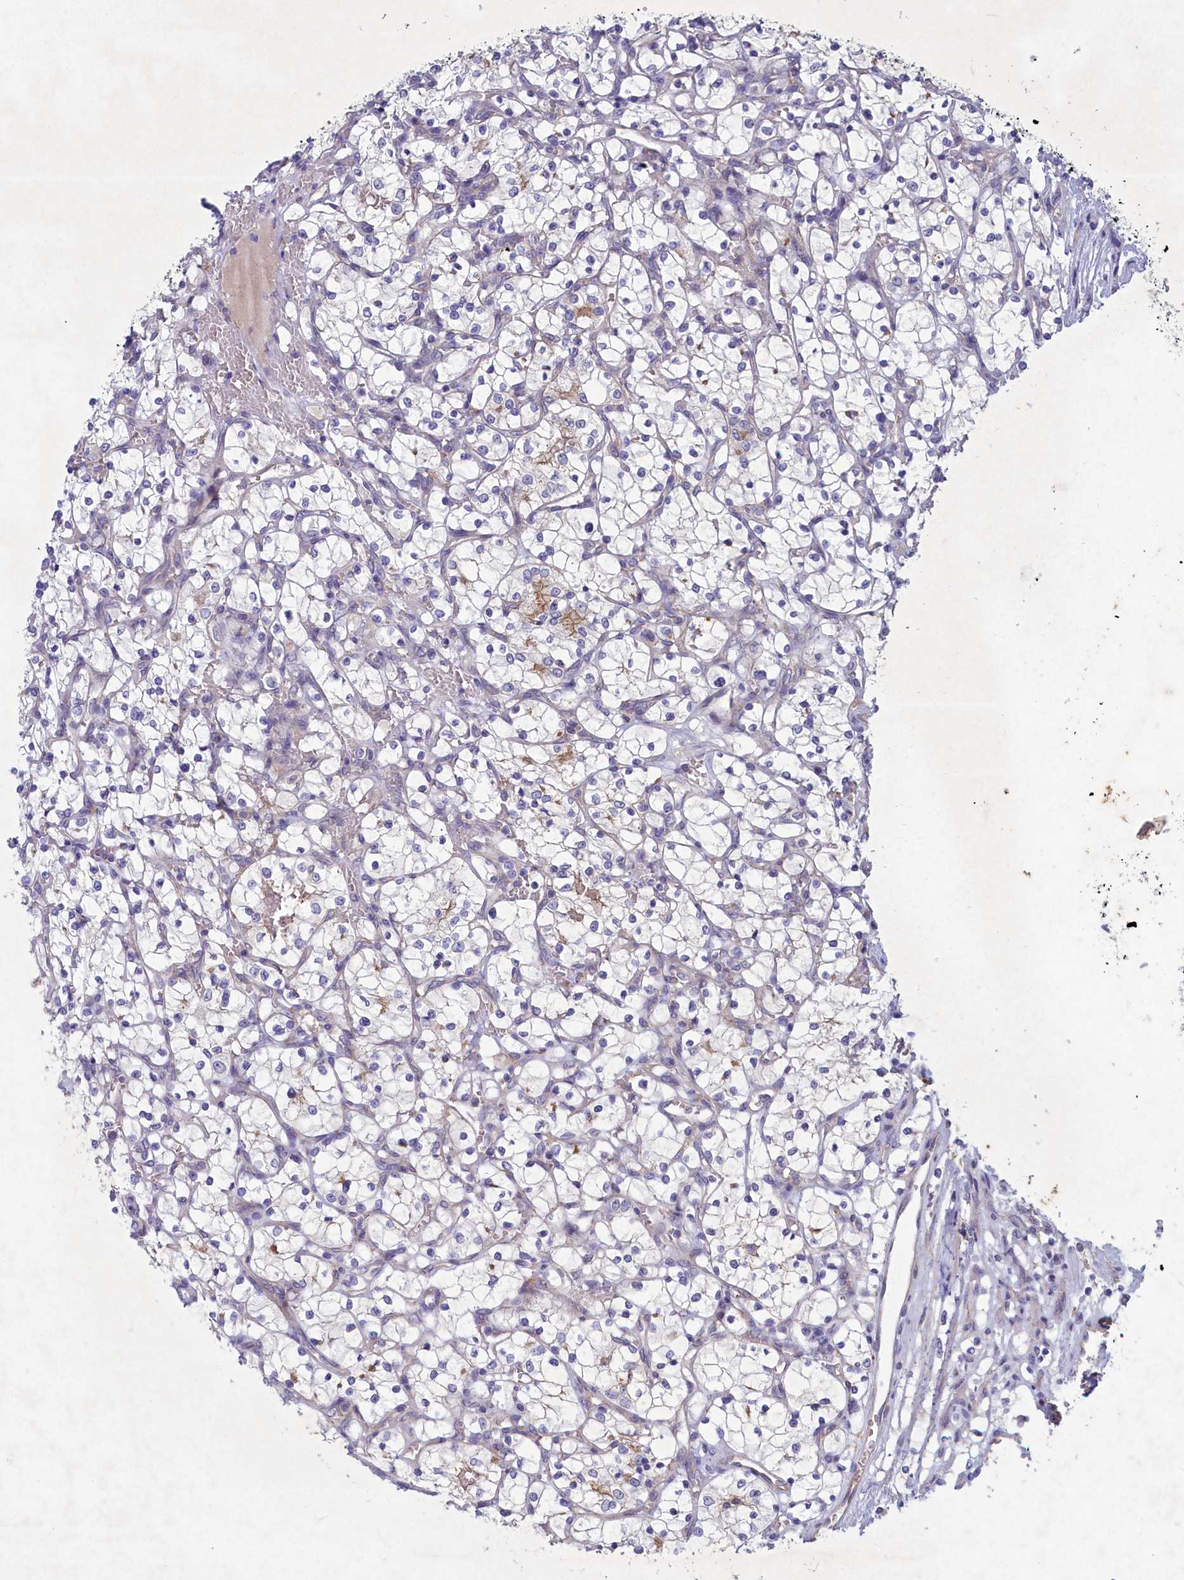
{"staining": {"intensity": "negative", "quantity": "none", "location": "none"}, "tissue": "renal cancer", "cell_type": "Tumor cells", "image_type": "cancer", "snomed": [{"axis": "morphology", "description": "Adenocarcinoma, NOS"}, {"axis": "topography", "description": "Kidney"}], "caption": "Immunohistochemical staining of human adenocarcinoma (renal) shows no significant staining in tumor cells.", "gene": "PLEKHG6", "patient": {"sex": "female", "age": 69}}